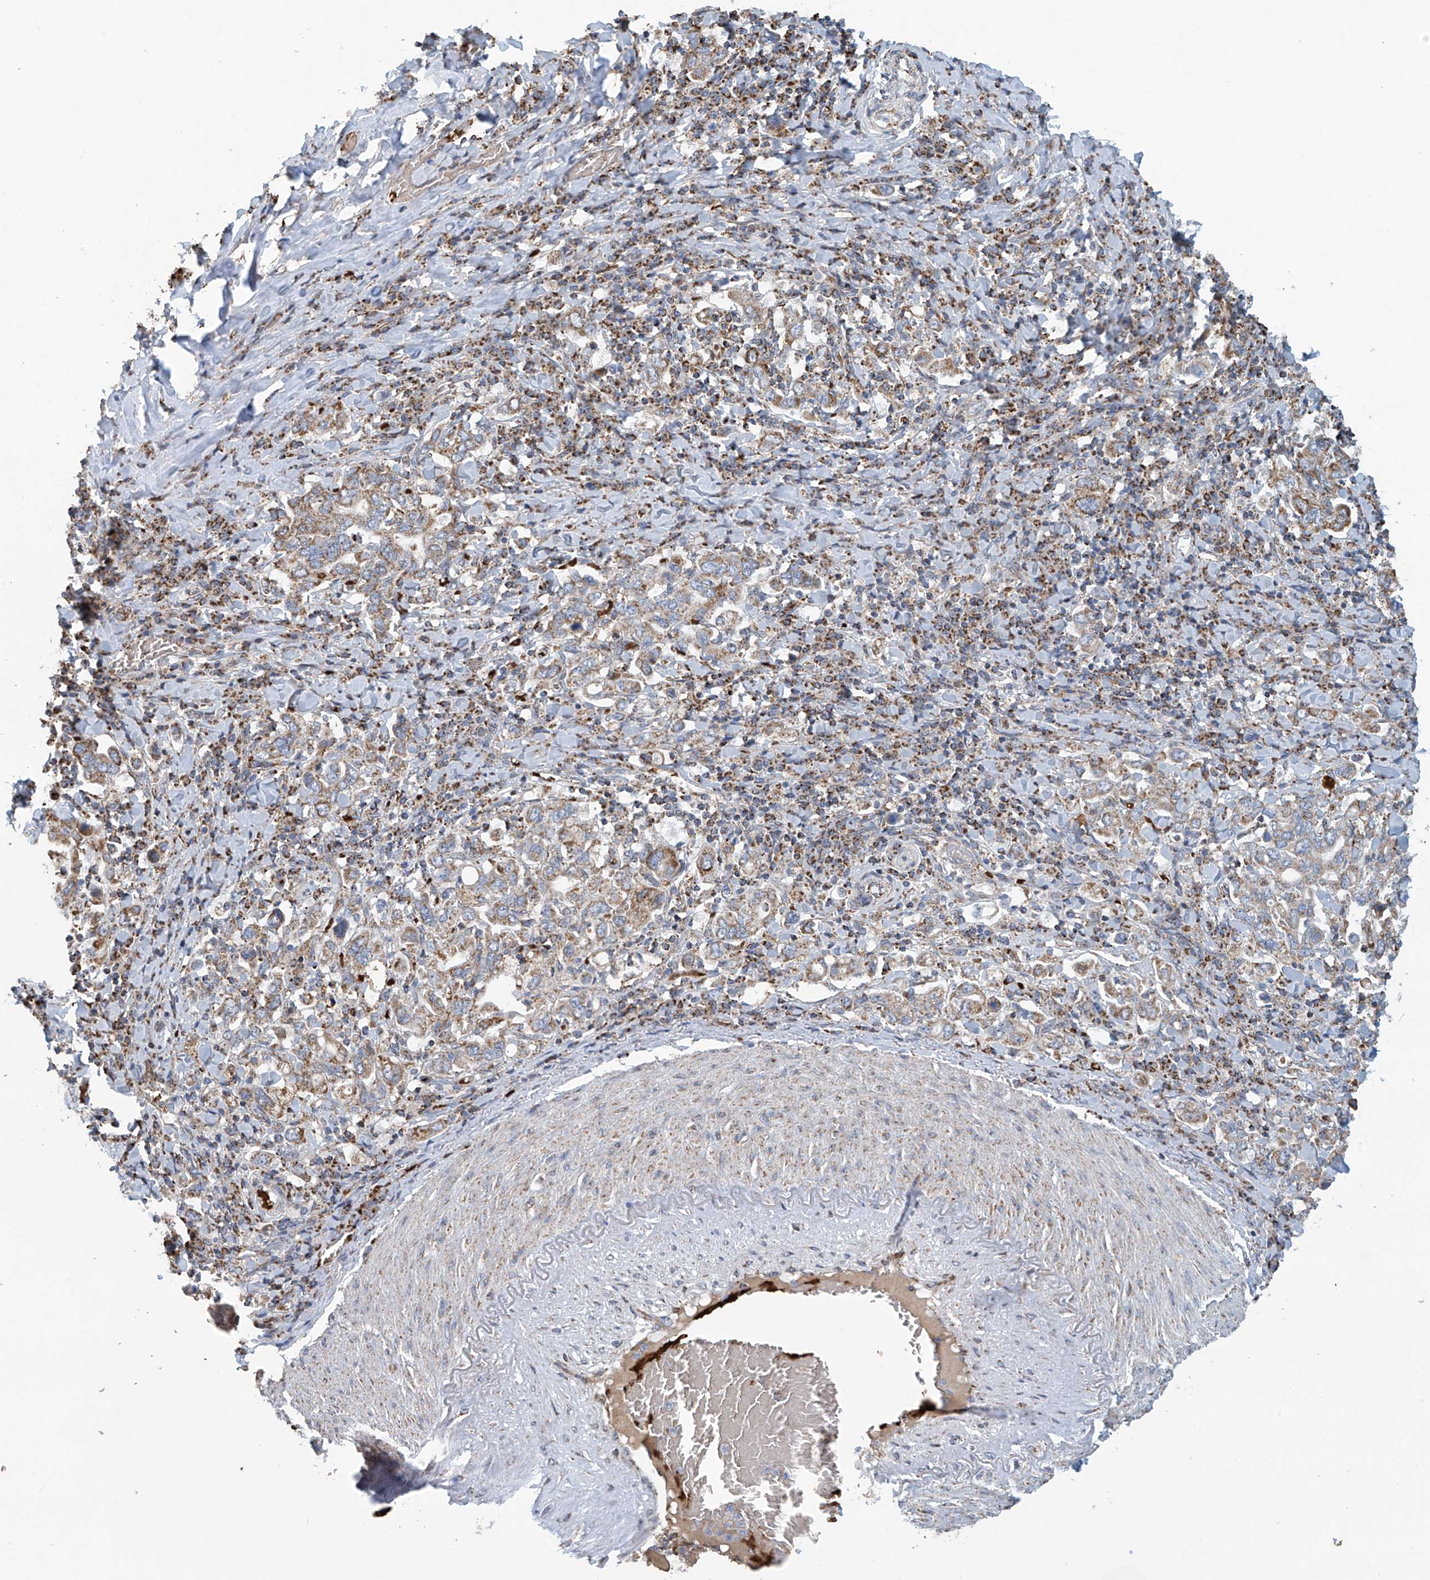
{"staining": {"intensity": "weak", "quantity": ">75%", "location": "cytoplasmic/membranous"}, "tissue": "stomach cancer", "cell_type": "Tumor cells", "image_type": "cancer", "snomed": [{"axis": "morphology", "description": "Adenocarcinoma, NOS"}, {"axis": "topography", "description": "Stomach, upper"}], "caption": "Immunohistochemistry (IHC) micrograph of human adenocarcinoma (stomach) stained for a protein (brown), which displays low levels of weak cytoplasmic/membranous positivity in approximately >75% of tumor cells.", "gene": "COMMD1", "patient": {"sex": "male", "age": 62}}